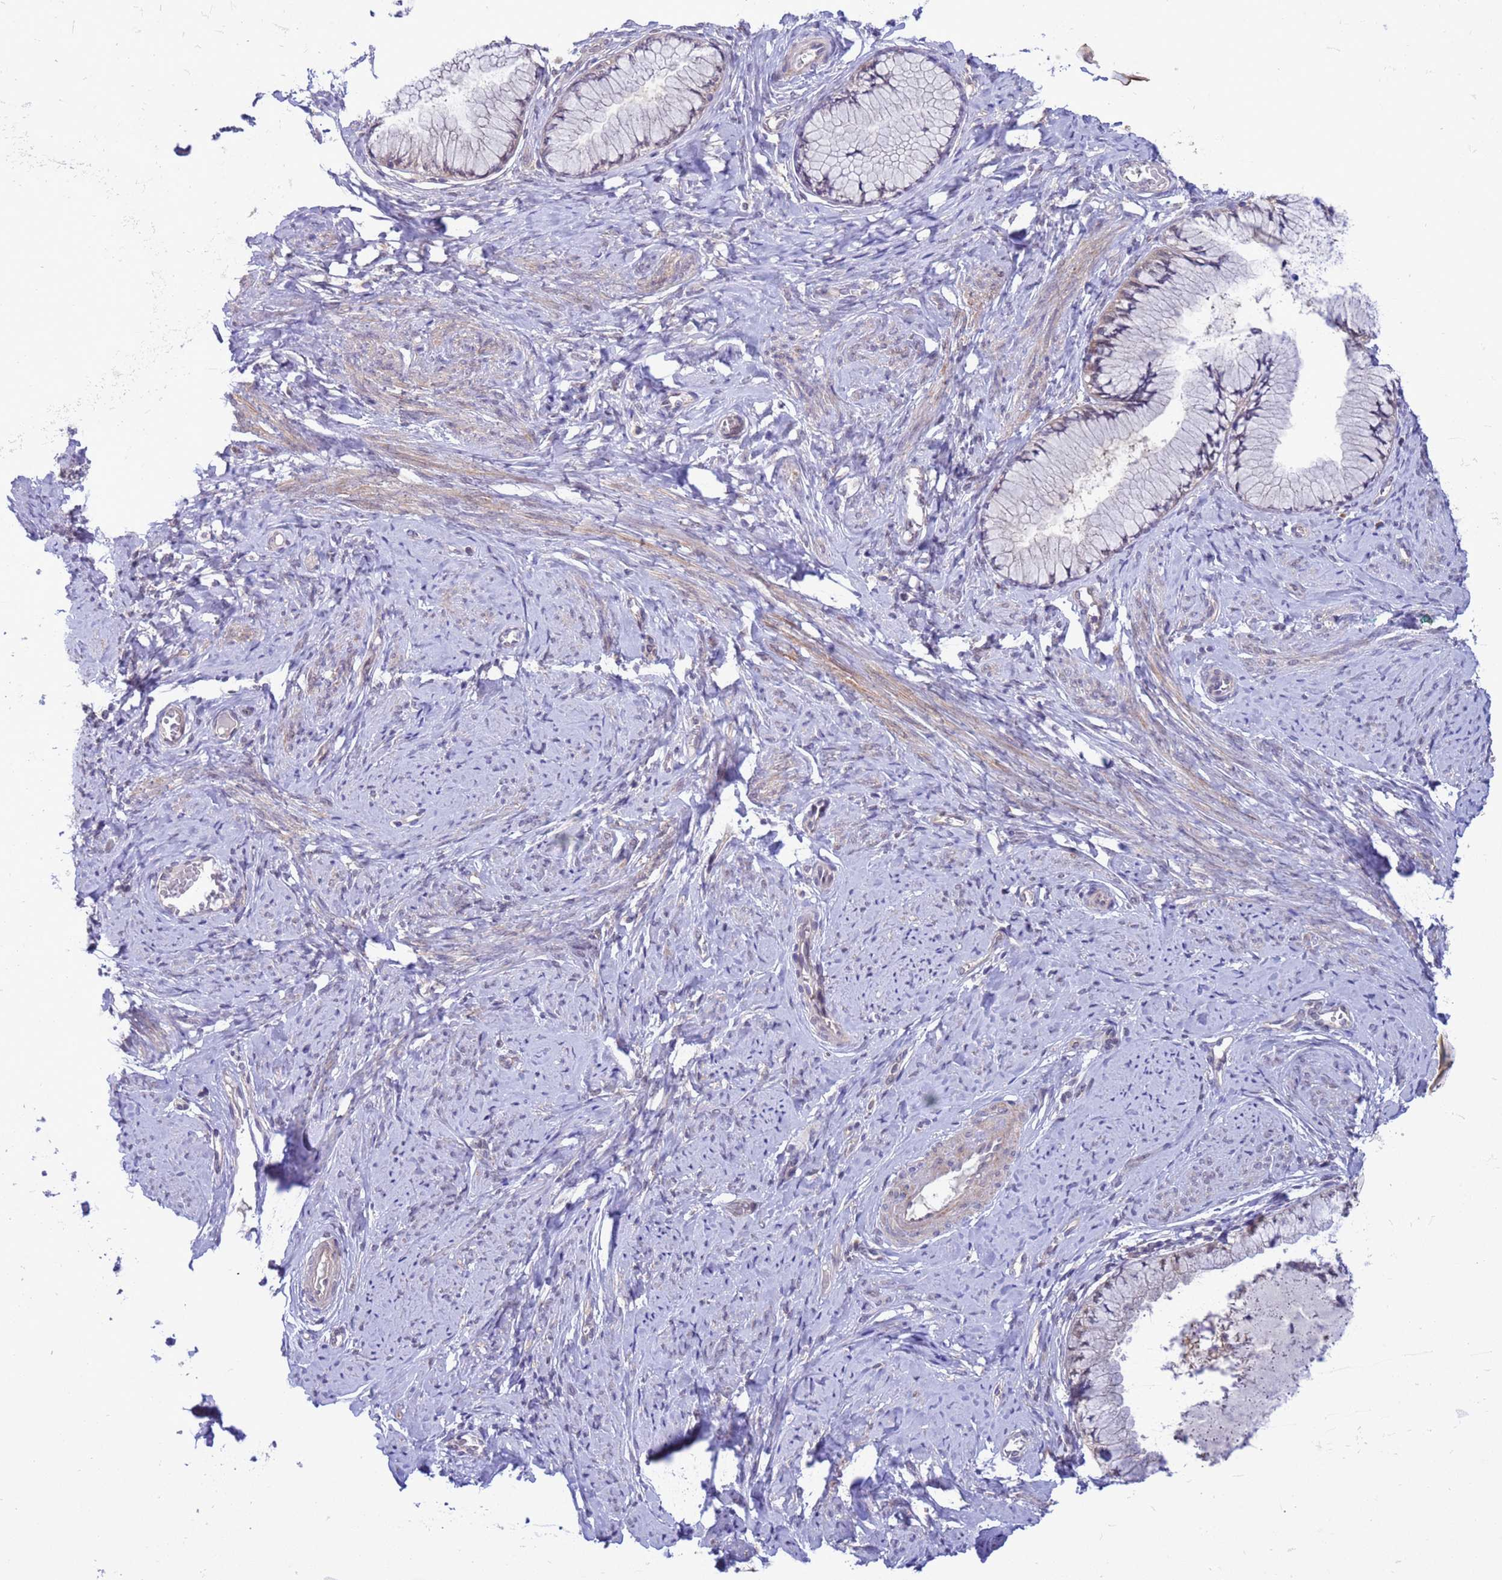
{"staining": {"intensity": "weak", "quantity": "<25%", "location": "cytoplasmic/membranous"}, "tissue": "cervix", "cell_type": "Glandular cells", "image_type": "normal", "snomed": [{"axis": "morphology", "description": "Normal tissue, NOS"}, {"axis": "topography", "description": "Cervix"}], "caption": "Immunohistochemistry (IHC) micrograph of benign cervix: cervix stained with DAB exhibits no significant protein staining in glandular cells.", "gene": "ZNF461", "patient": {"sex": "female", "age": 42}}